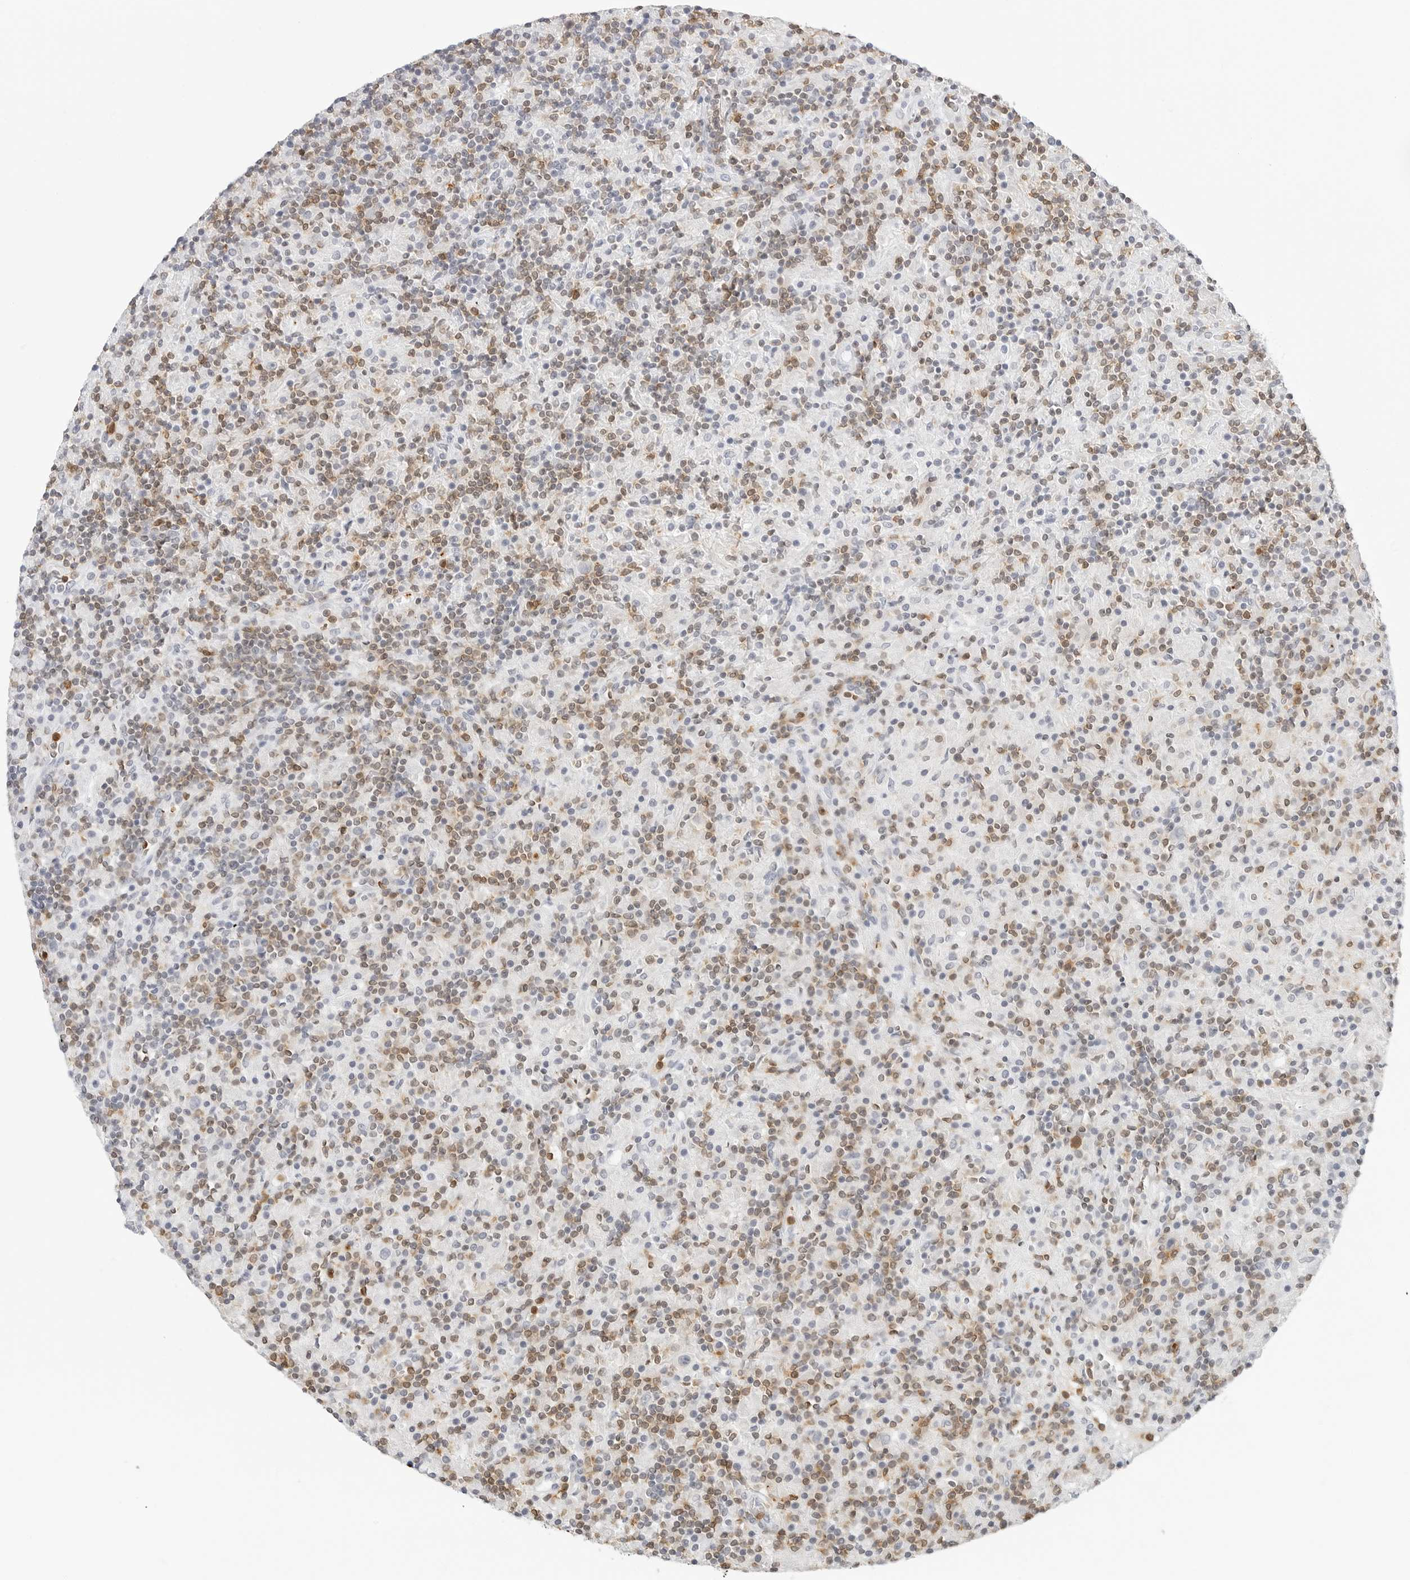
{"staining": {"intensity": "negative", "quantity": "none", "location": "none"}, "tissue": "lymphoma", "cell_type": "Tumor cells", "image_type": "cancer", "snomed": [{"axis": "morphology", "description": "Hodgkin's disease, NOS"}, {"axis": "topography", "description": "Lymph node"}], "caption": "This is an IHC micrograph of lymphoma. There is no positivity in tumor cells.", "gene": "SLC9A3R1", "patient": {"sex": "male", "age": 70}}